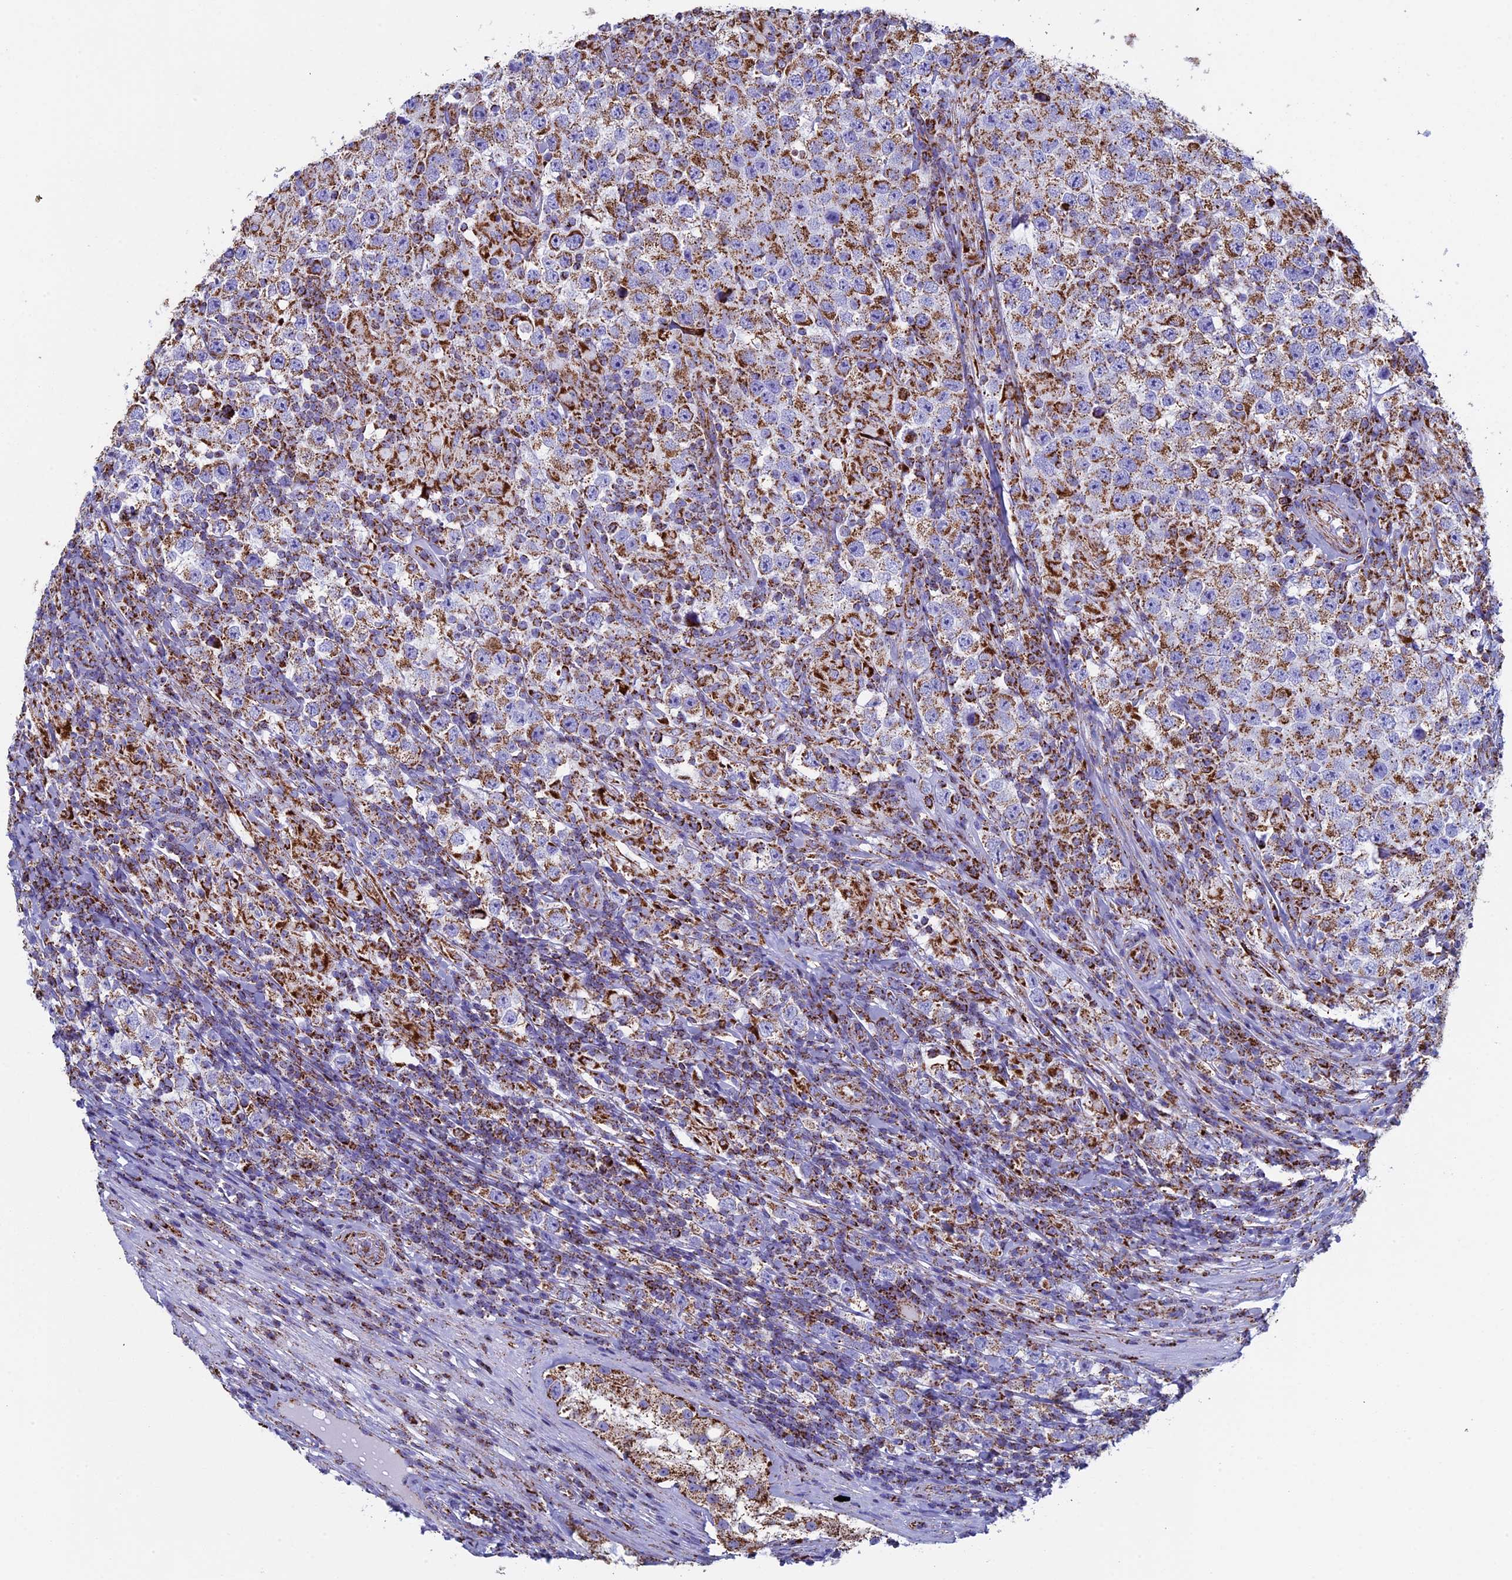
{"staining": {"intensity": "strong", "quantity": ">75%", "location": "cytoplasmic/membranous"}, "tissue": "testis cancer", "cell_type": "Tumor cells", "image_type": "cancer", "snomed": [{"axis": "morphology", "description": "Normal tissue, NOS"}, {"axis": "morphology", "description": "Urothelial carcinoma, High grade"}, {"axis": "morphology", "description": "Seminoma, NOS"}, {"axis": "morphology", "description": "Carcinoma, Embryonal, NOS"}, {"axis": "topography", "description": "Urinary bladder"}, {"axis": "topography", "description": "Testis"}], "caption": "Immunohistochemical staining of human testis cancer (urothelial carcinoma (high-grade)) displays strong cytoplasmic/membranous protein expression in about >75% of tumor cells. (DAB IHC, brown staining for protein, blue staining for nuclei).", "gene": "UQCRFS1", "patient": {"sex": "male", "age": 41}}